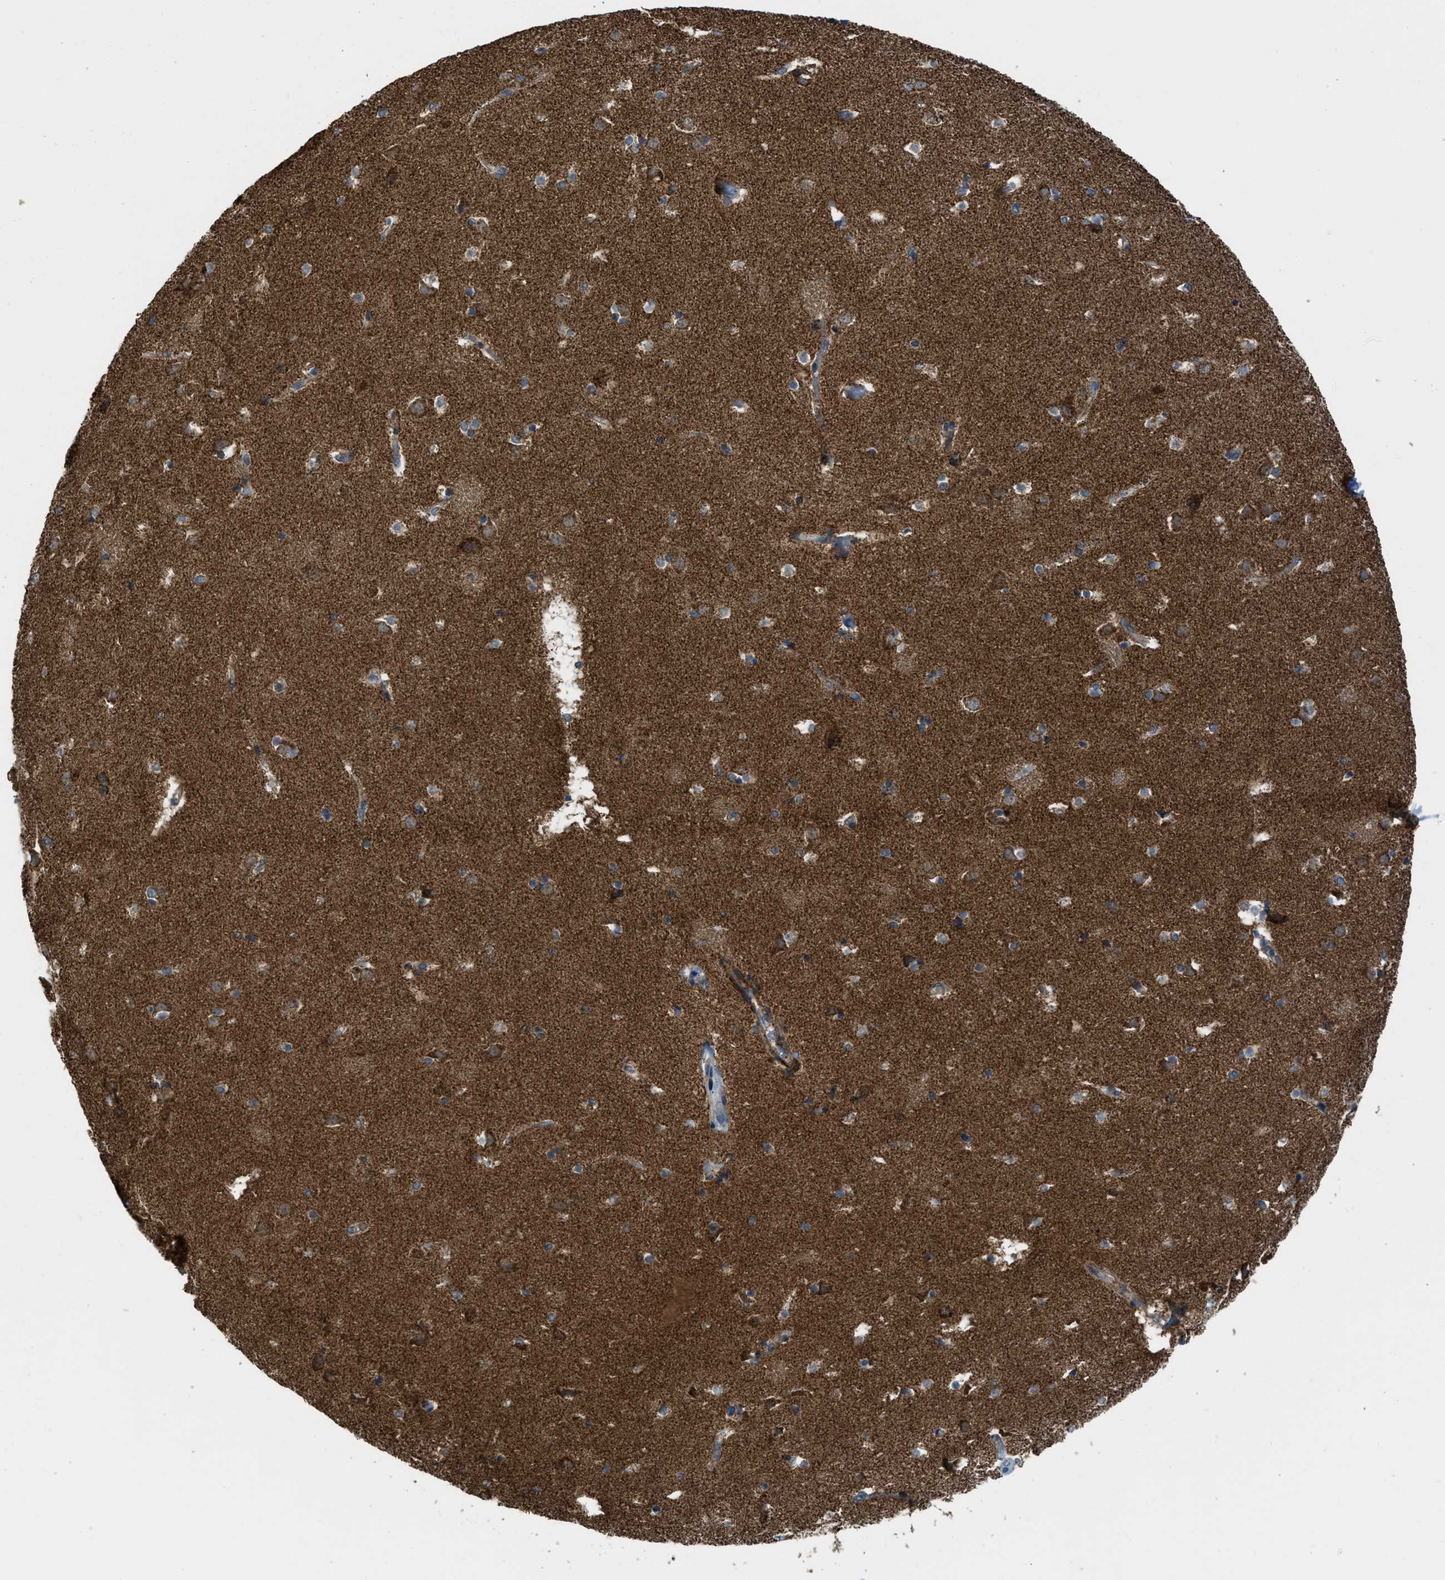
{"staining": {"intensity": "moderate", "quantity": ">75%", "location": "cytoplasmic/membranous"}, "tissue": "caudate", "cell_type": "Glial cells", "image_type": "normal", "snomed": [{"axis": "morphology", "description": "Normal tissue, NOS"}, {"axis": "topography", "description": "Lateral ventricle wall"}], "caption": "The image demonstrates staining of benign caudate, revealing moderate cytoplasmic/membranous protein positivity (brown color) within glial cells. The protein of interest is stained brown, and the nuclei are stained in blue (DAB IHC with brightfield microscopy, high magnification).", "gene": "SESN2", "patient": {"sex": "male", "age": 45}}